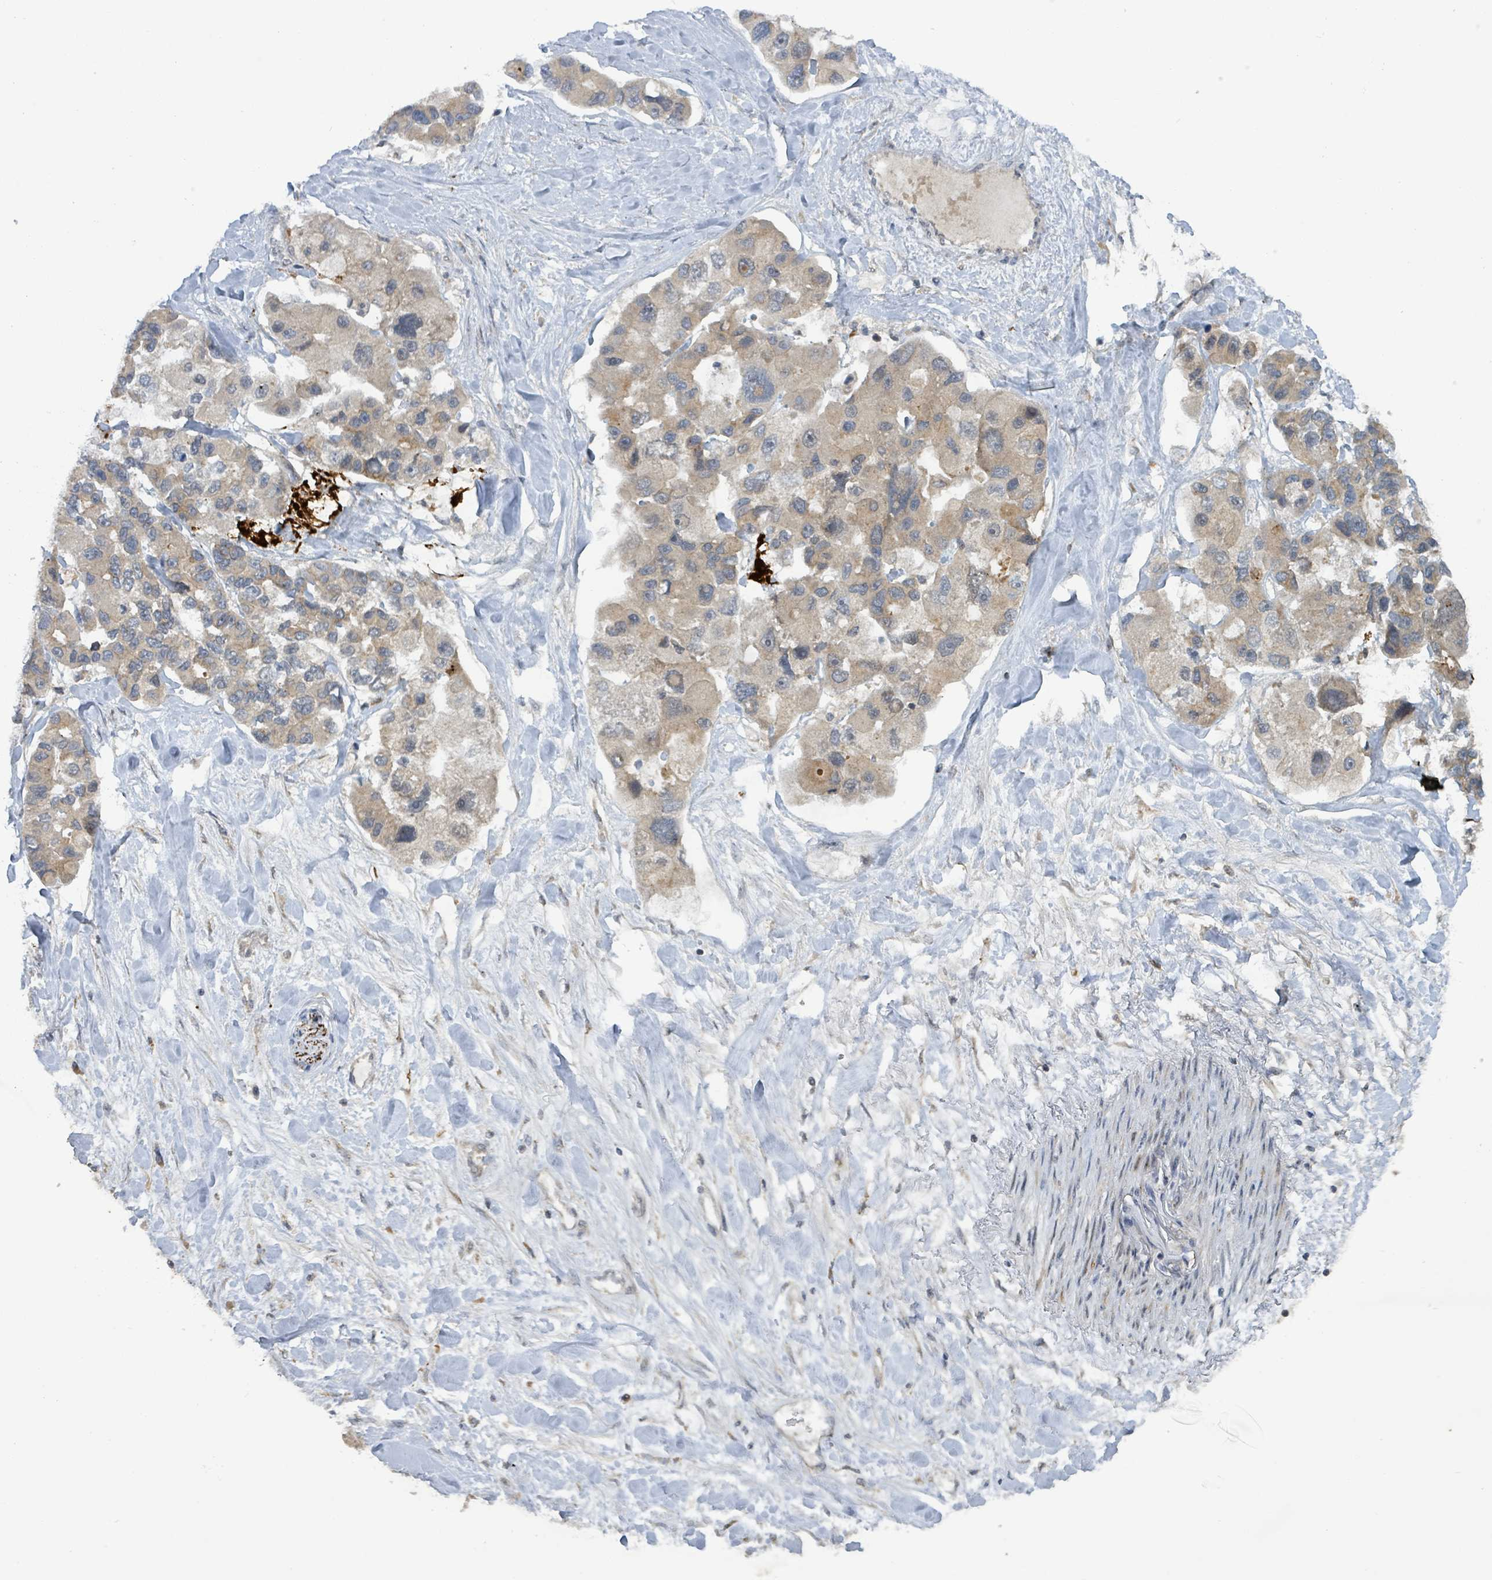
{"staining": {"intensity": "weak", "quantity": ">75%", "location": "cytoplasmic/membranous"}, "tissue": "lung cancer", "cell_type": "Tumor cells", "image_type": "cancer", "snomed": [{"axis": "morphology", "description": "Adenocarcinoma, NOS"}, {"axis": "topography", "description": "Lung"}], "caption": "The image demonstrates immunohistochemical staining of lung cancer. There is weak cytoplasmic/membranous expression is appreciated in approximately >75% of tumor cells.", "gene": "CCDC121", "patient": {"sex": "female", "age": 54}}